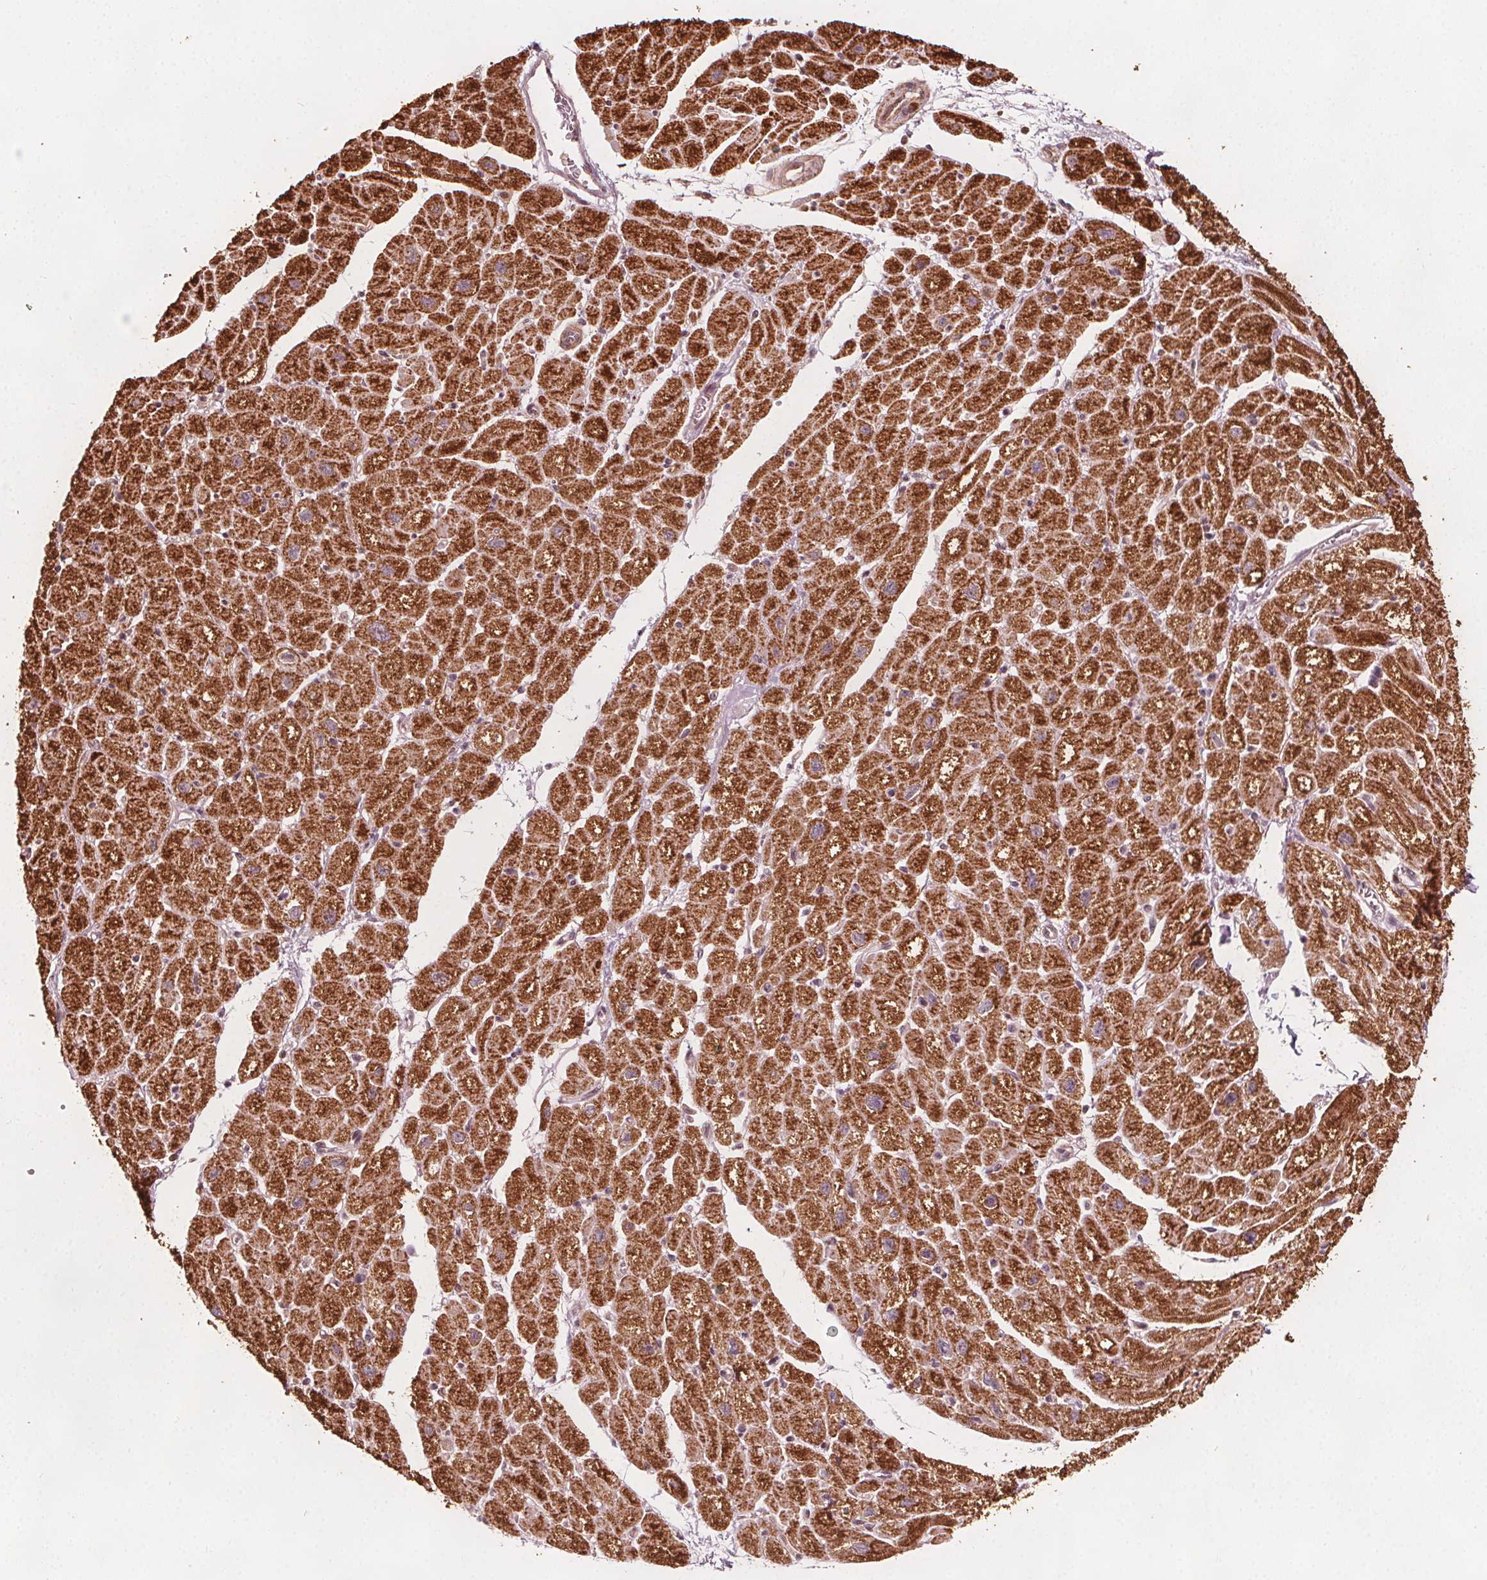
{"staining": {"intensity": "strong", "quantity": ">75%", "location": "cytoplasmic/membranous"}, "tissue": "heart muscle", "cell_type": "Cardiomyocytes", "image_type": "normal", "snomed": [{"axis": "morphology", "description": "Normal tissue, NOS"}, {"axis": "topography", "description": "Heart"}], "caption": "An immunohistochemistry photomicrograph of unremarkable tissue is shown. Protein staining in brown labels strong cytoplasmic/membranous positivity in heart muscle within cardiomyocytes.", "gene": "AIP", "patient": {"sex": "male", "age": 61}}